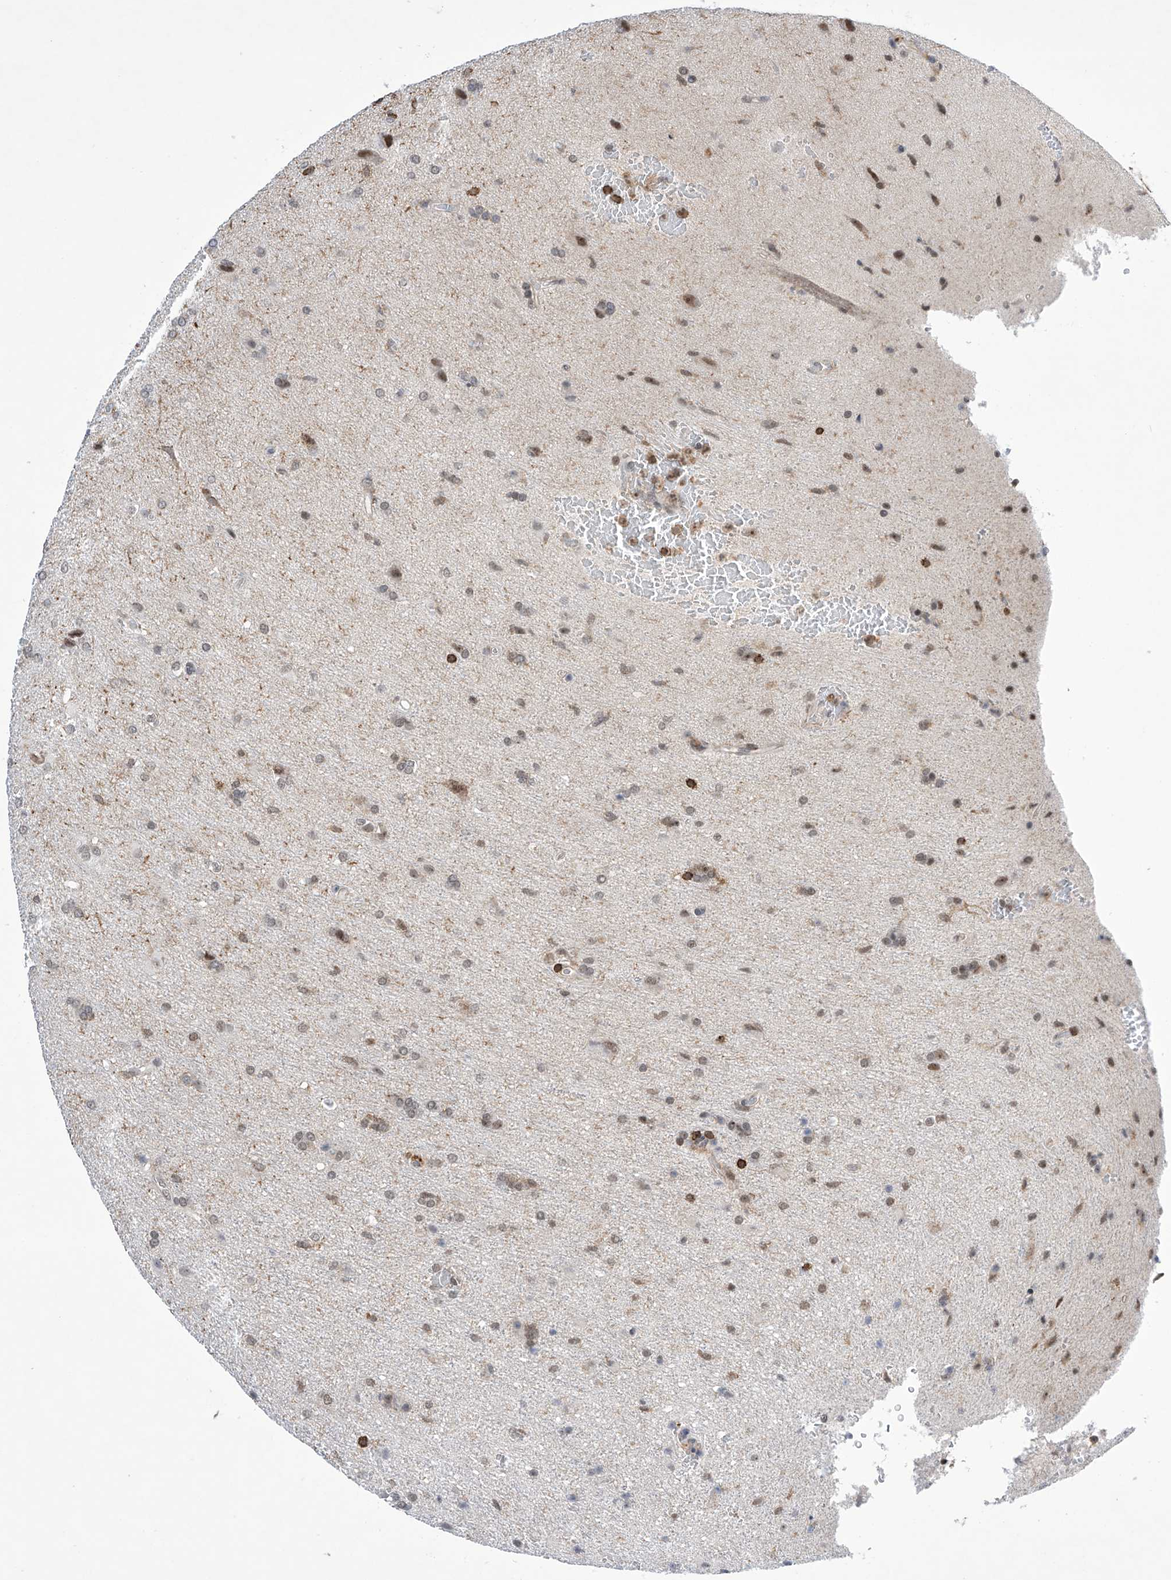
{"staining": {"intensity": "weak", "quantity": ">75%", "location": "nuclear"}, "tissue": "glioma", "cell_type": "Tumor cells", "image_type": "cancer", "snomed": [{"axis": "morphology", "description": "Glioma, malignant, High grade"}, {"axis": "topography", "description": "Brain"}], "caption": "Immunohistochemistry image of malignant glioma (high-grade) stained for a protein (brown), which displays low levels of weak nuclear staining in approximately >75% of tumor cells.", "gene": "MSL3", "patient": {"sex": "female", "age": 57}}